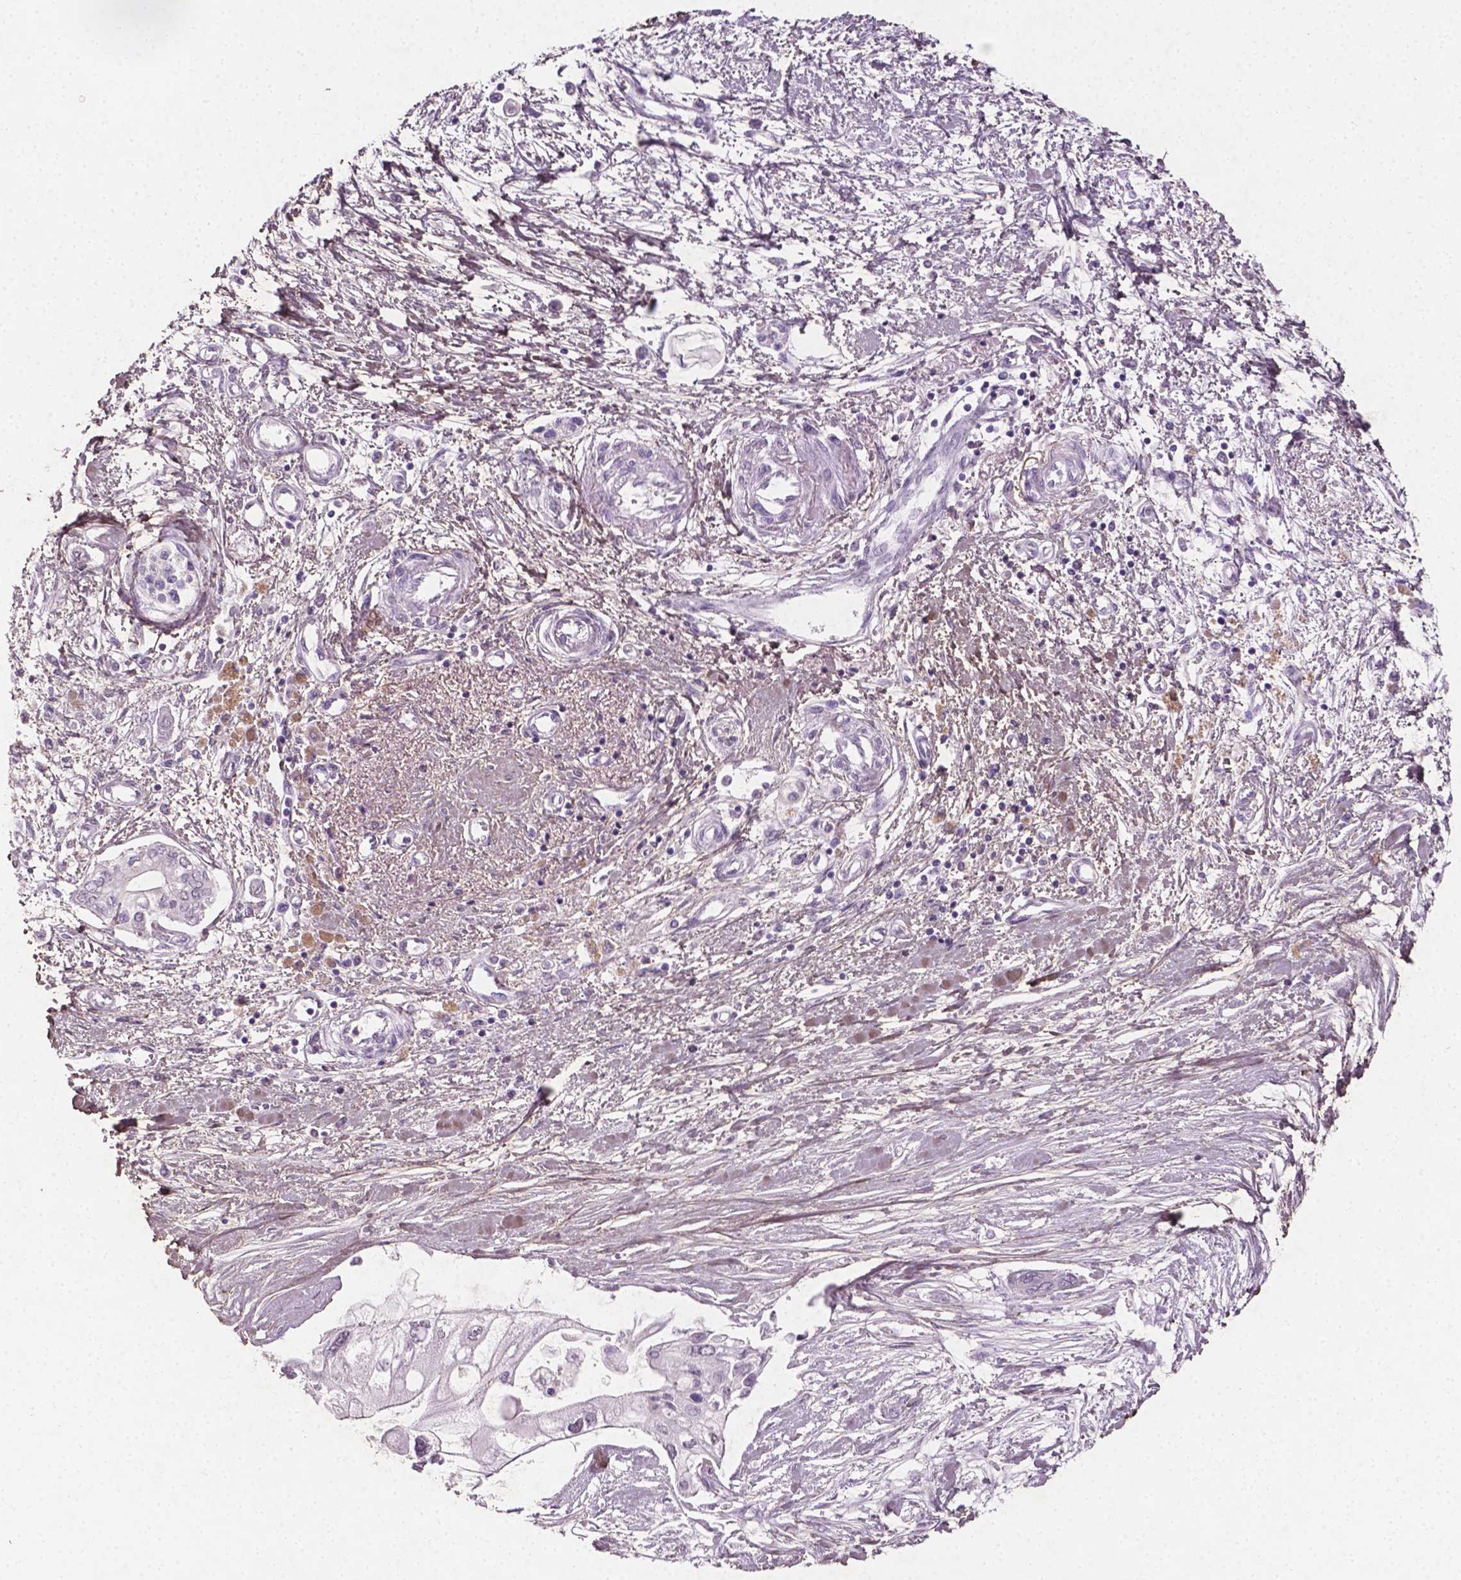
{"staining": {"intensity": "negative", "quantity": "none", "location": "none"}, "tissue": "pancreatic cancer", "cell_type": "Tumor cells", "image_type": "cancer", "snomed": [{"axis": "morphology", "description": "Adenocarcinoma, NOS"}, {"axis": "topography", "description": "Pancreas"}], "caption": "Pancreatic adenocarcinoma was stained to show a protein in brown. There is no significant expression in tumor cells.", "gene": "DLG2", "patient": {"sex": "female", "age": 77}}